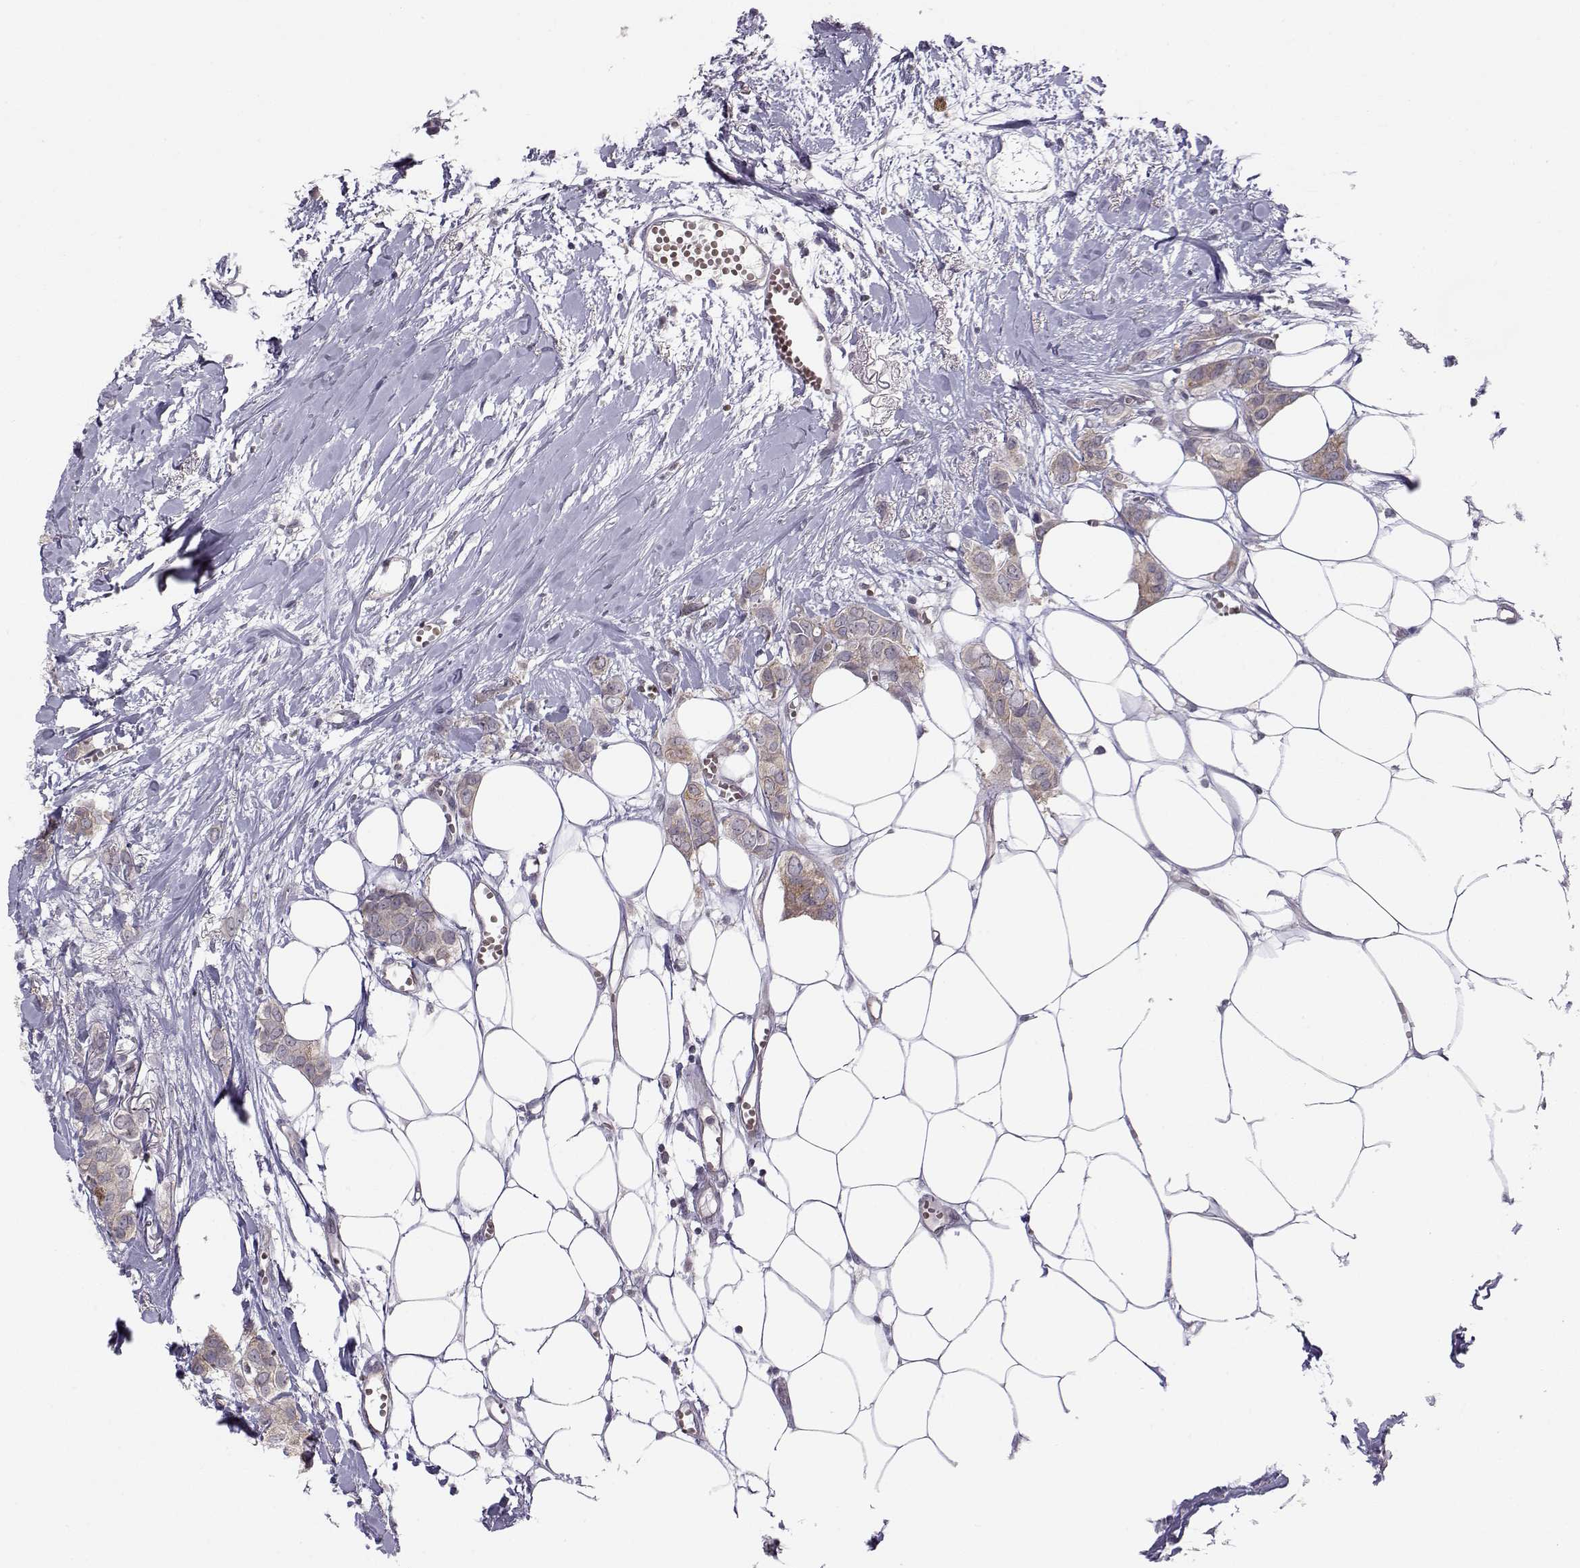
{"staining": {"intensity": "moderate", "quantity": "25%-75%", "location": "cytoplasmic/membranous"}, "tissue": "breast cancer", "cell_type": "Tumor cells", "image_type": "cancer", "snomed": [{"axis": "morphology", "description": "Duct carcinoma"}, {"axis": "topography", "description": "Breast"}], "caption": "Breast cancer was stained to show a protein in brown. There is medium levels of moderate cytoplasmic/membranous positivity in about 25%-75% of tumor cells. The staining was performed using DAB (3,3'-diaminobenzidine) to visualize the protein expression in brown, while the nuclei were stained in blue with hematoxylin (Magnification: 20x).", "gene": "KIF13B", "patient": {"sex": "female", "age": 85}}